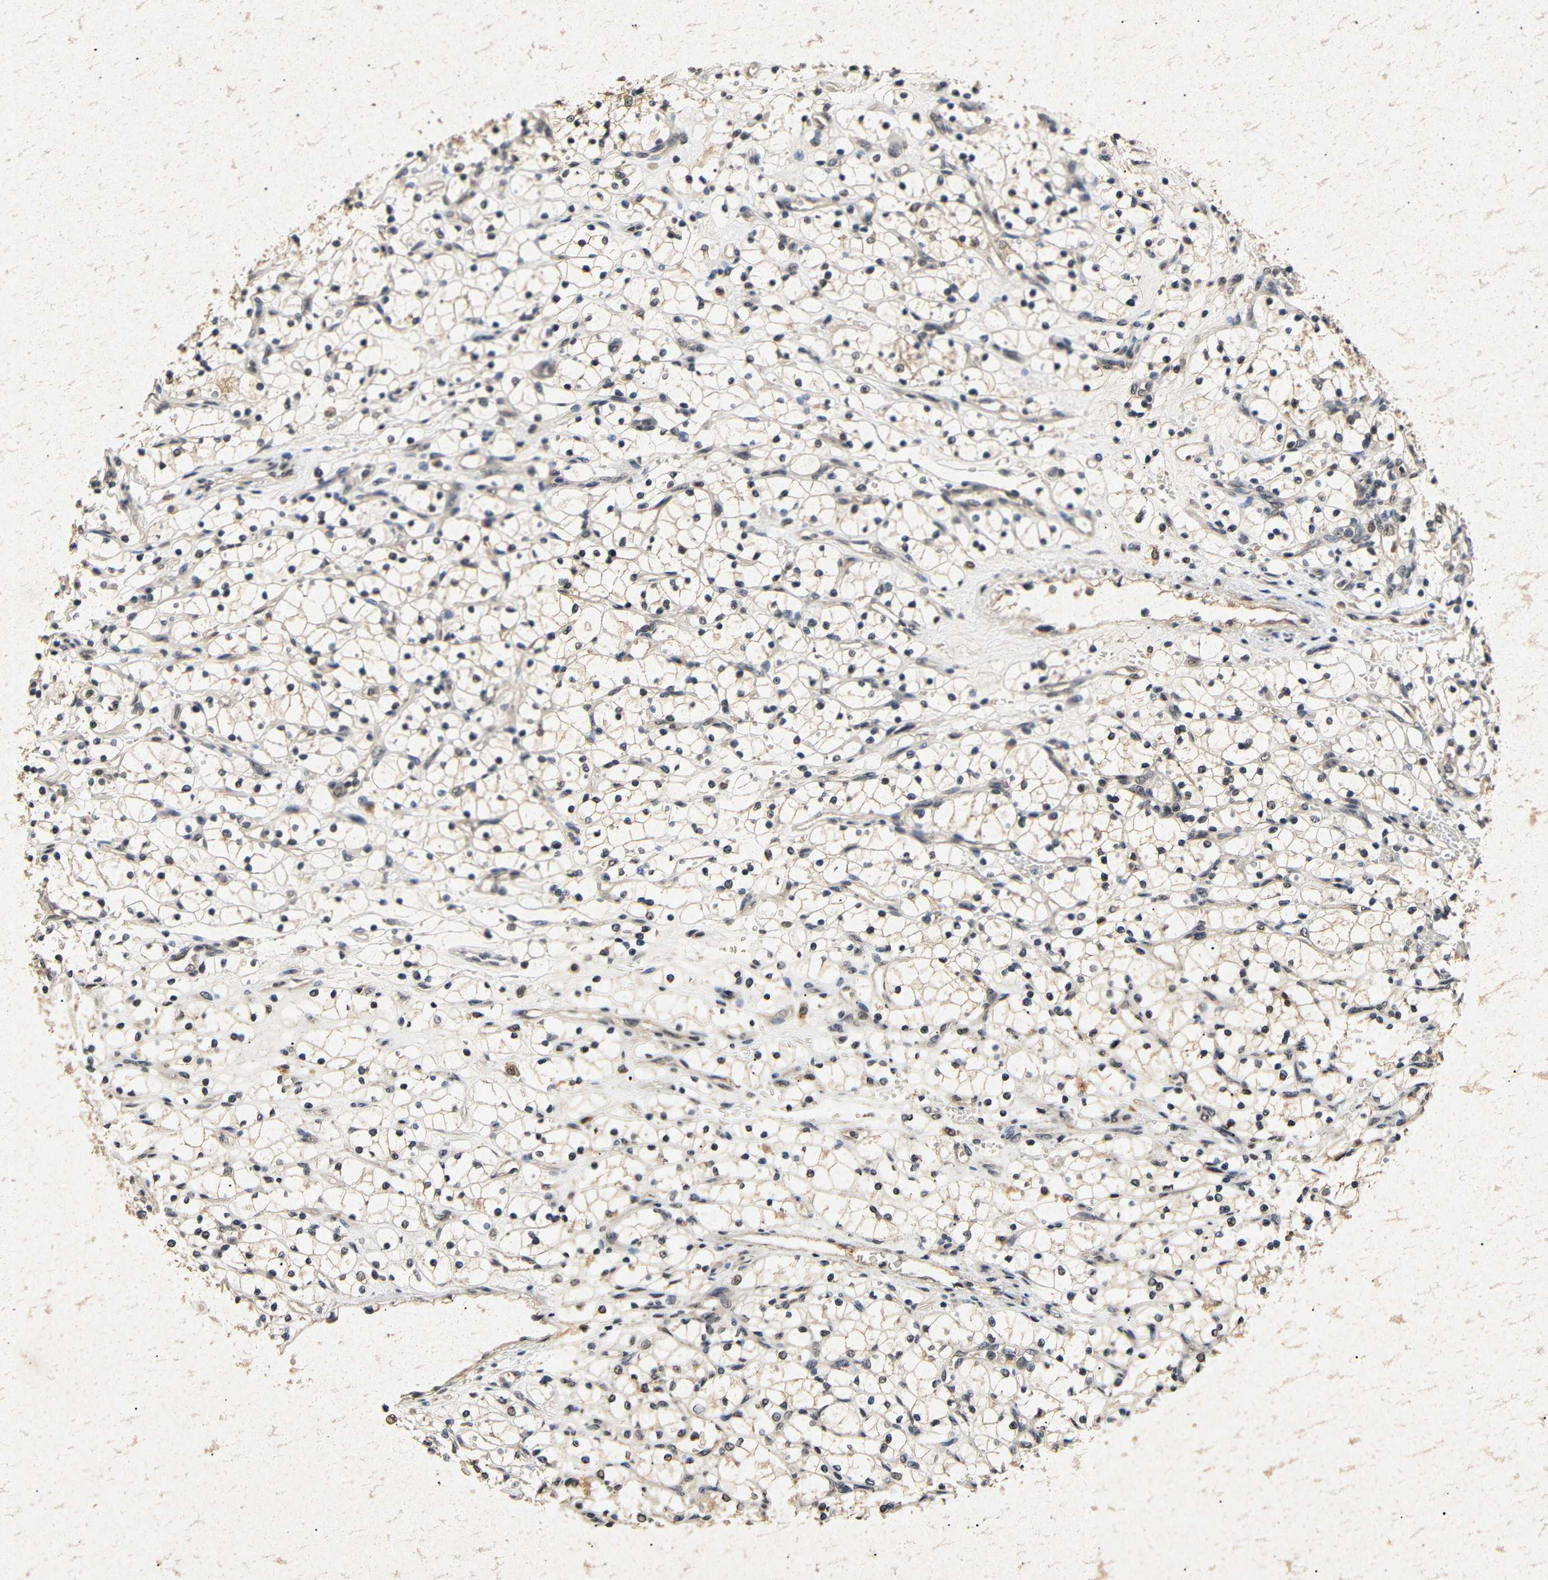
{"staining": {"intensity": "moderate", "quantity": "25%-75%", "location": "cytoplasmic/membranous,nuclear"}, "tissue": "renal cancer", "cell_type": "Tumor cells", "image_type": "cancer", "snomed": [{"axis": "morphology", "description": "Adenocarcinoma, NOS"}, {"axis": "topography", "description": "Kidney"}], "caption": "The micrograph demonstrates immunohistochemical staining of adenocarcinoma (renal). There is moderate cytoplasmic/membranous and nuclear expression is present in about 25%-75% of tumor cells.", "gene": "PARN", "patient": {"sex": "female", "age": 69}}